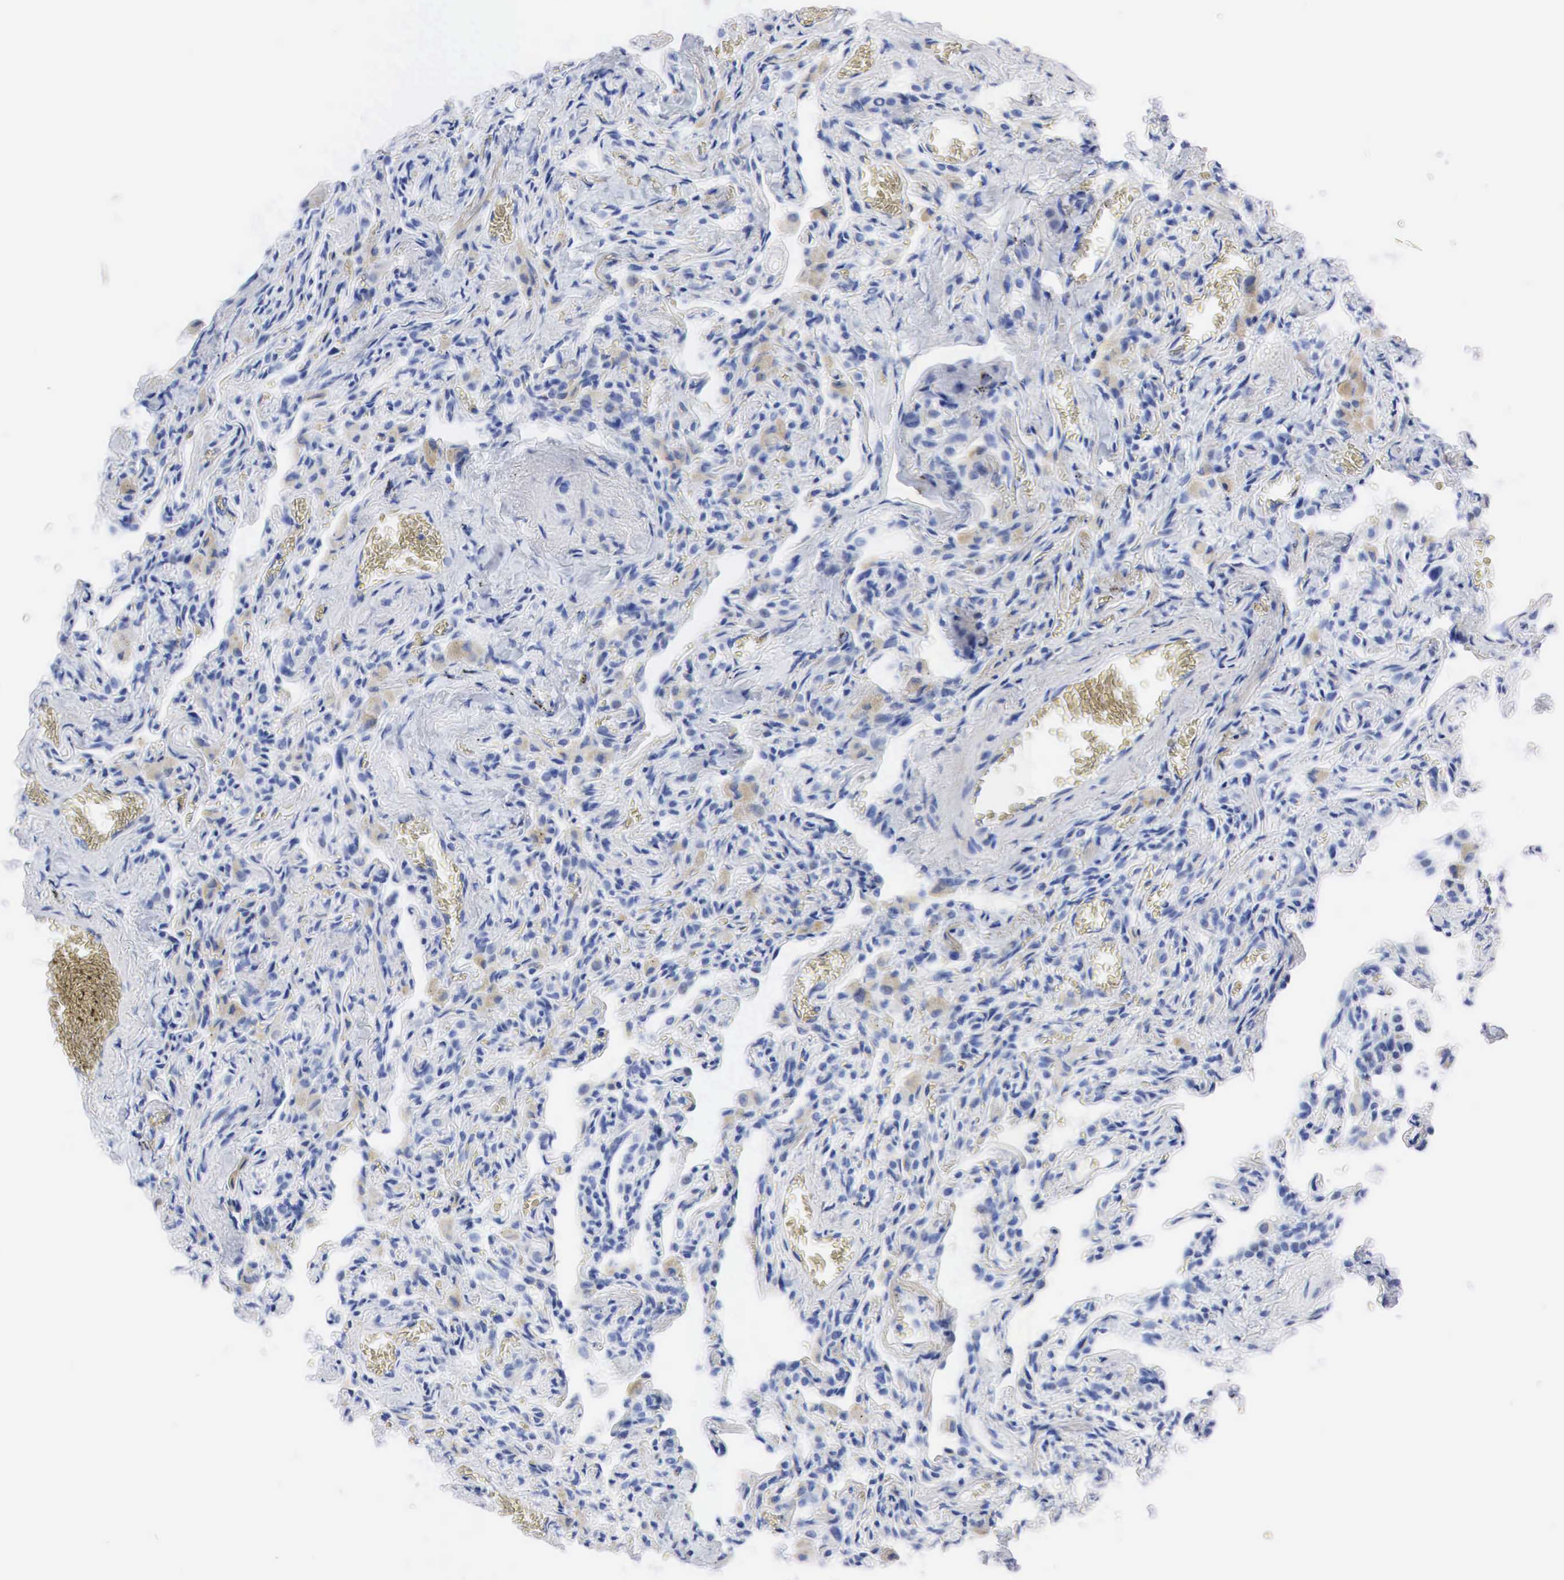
{"staining": {"intensity": "negative", "quantity": "none", "location": "none"}, "tissue": "lung", "cell_type": "Alveolar cells", "image_type": "normal", "snomed": [{"axis": "morphology", "description": "Normal tissue, NOS"}, {"axis": "topography", "description": "Lung"}], "caption": "IHC histopathology image of unremarkable lung: human lung stained with DAB exhibits no significant protein positivity in alveolar cells.", "gene": "PTH", "patient": {"sex": "male", "age": 73}}